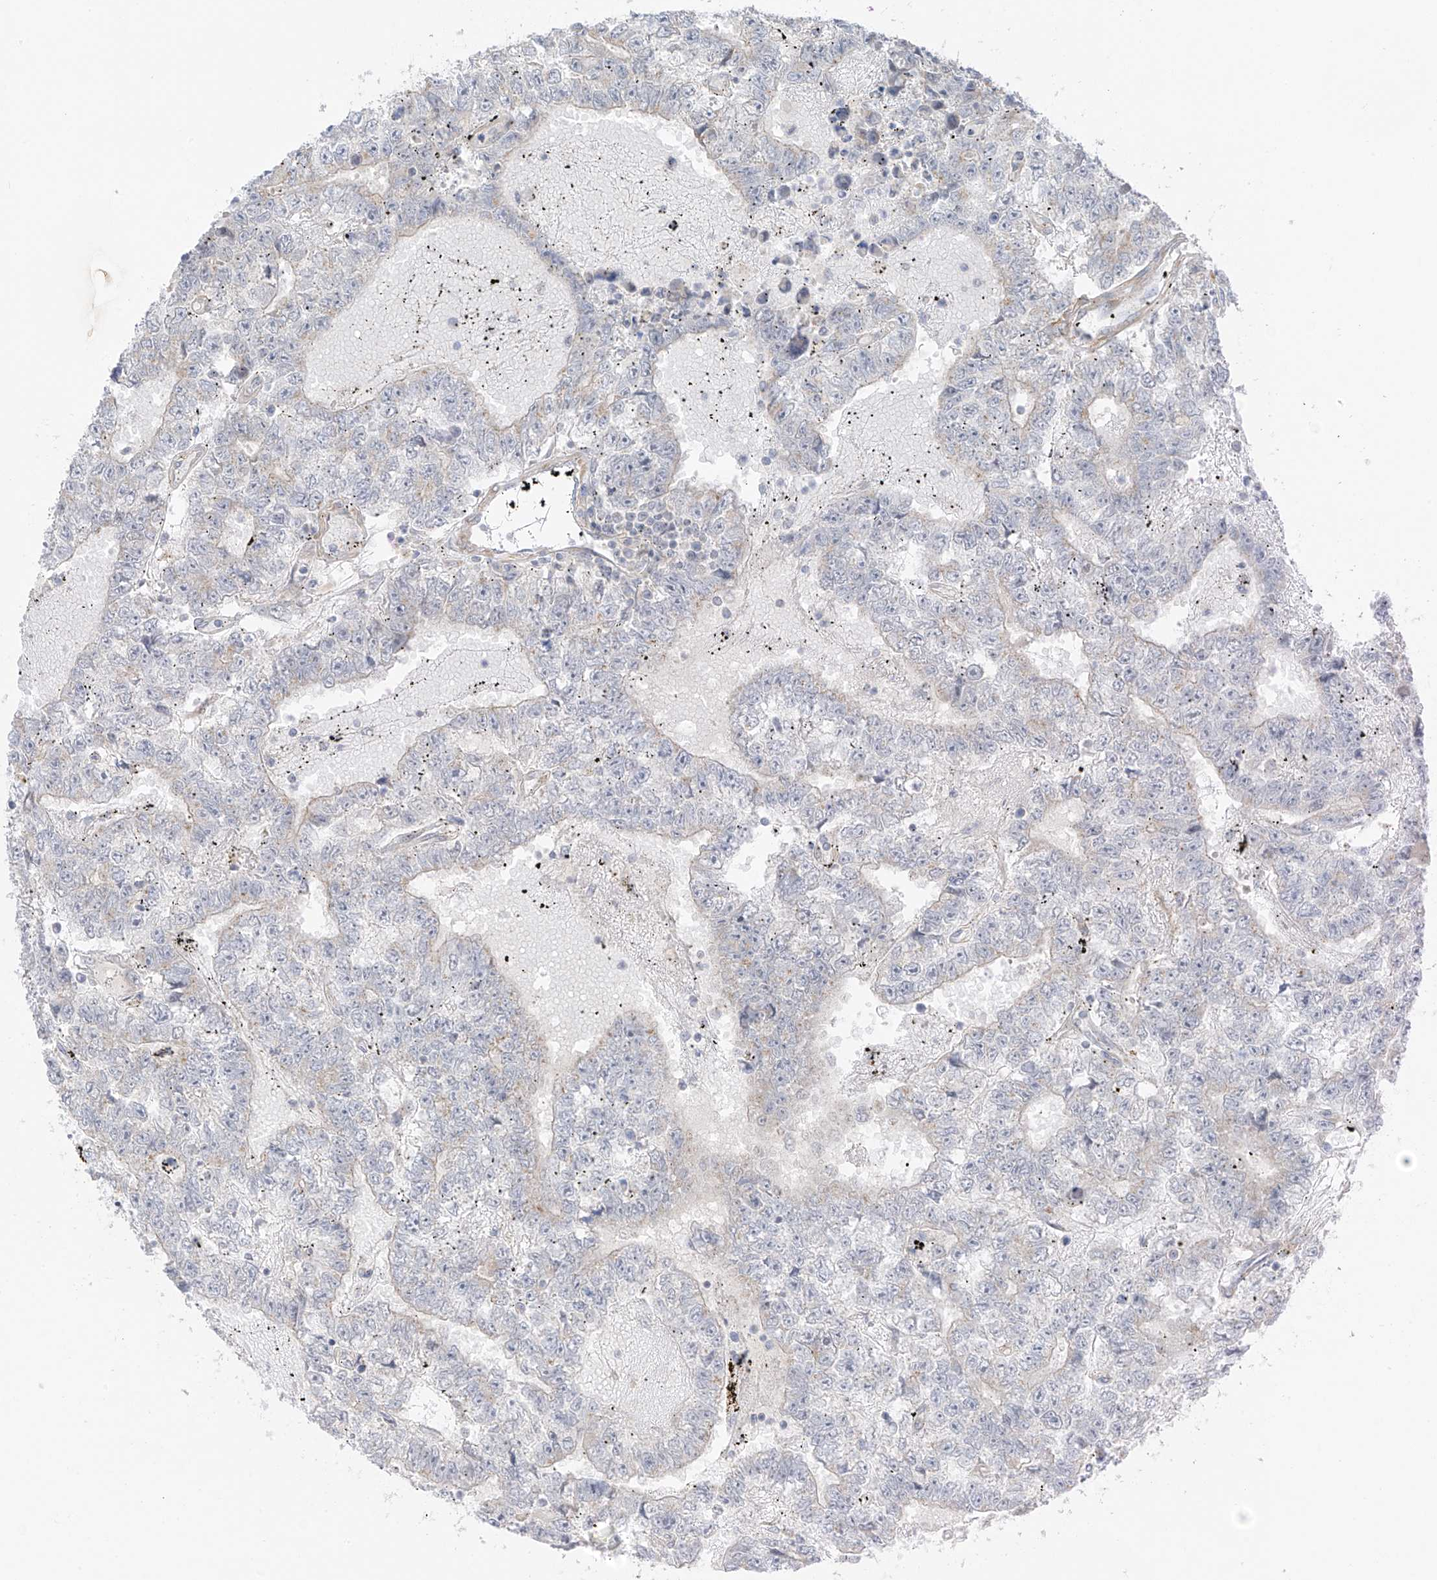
{"staining": {"intensity": "negative", "quantity": "none", "location": "none"}, "tissue": "testis cancer", "cell_type": "Tumor cells", "image_type": "cancer", "snomed": [{"axis": "morphology", "description": "Carcinoma, Embryonal, NOS"}, {"axis": "topography", "description": "Testis"}], "caption": "An IHC histopathology image of embryonal carcinoma (testis) is shown. There is no staining in tumor cells of embryonal carcinoma (testis).", "gene": "HS6ST2", "patient": {"sex": "male", "age": 25}}